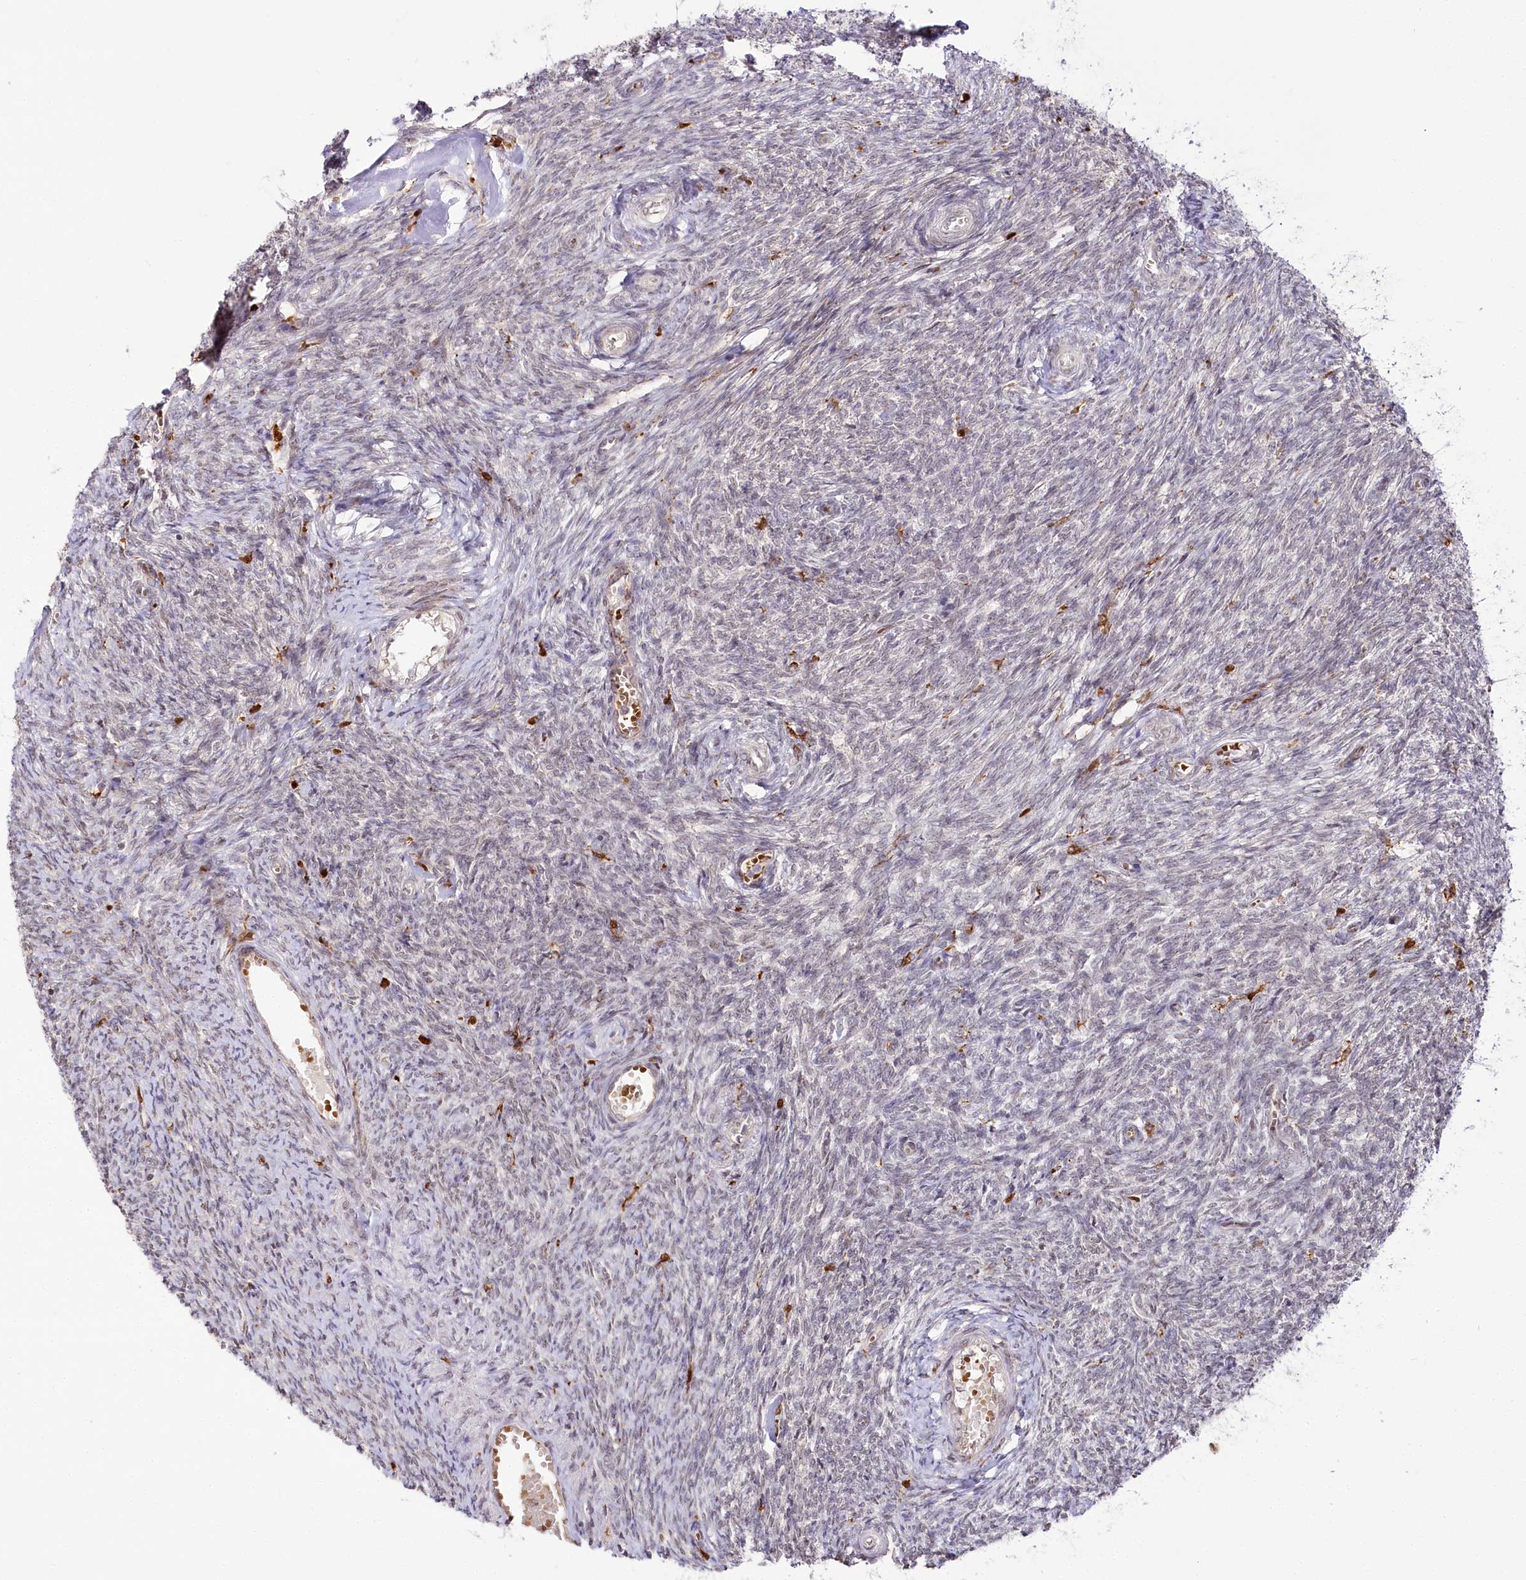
{"staining": {"intensity": "weak", "quantity": ">75%", "location": "cytoplasmic/membranous"}, "tissue": "ovary", "cell_type": "Follicle cells", "image_type": "normal", "snomed": [{"axis": "morphology", "description": "Normal tissue, NOS"}, {"axis": "topography", "description": "Ovary"}], "caption": "DAB (3,3'-diaminobenzidine) immunohistochemical staining of benign ovary exhibits weak cytoplasmic/membranous protein expression in approximately >75% of follicle cells.", "gene": "WDR36", "patient": {"sex": "female", "age": 44}}